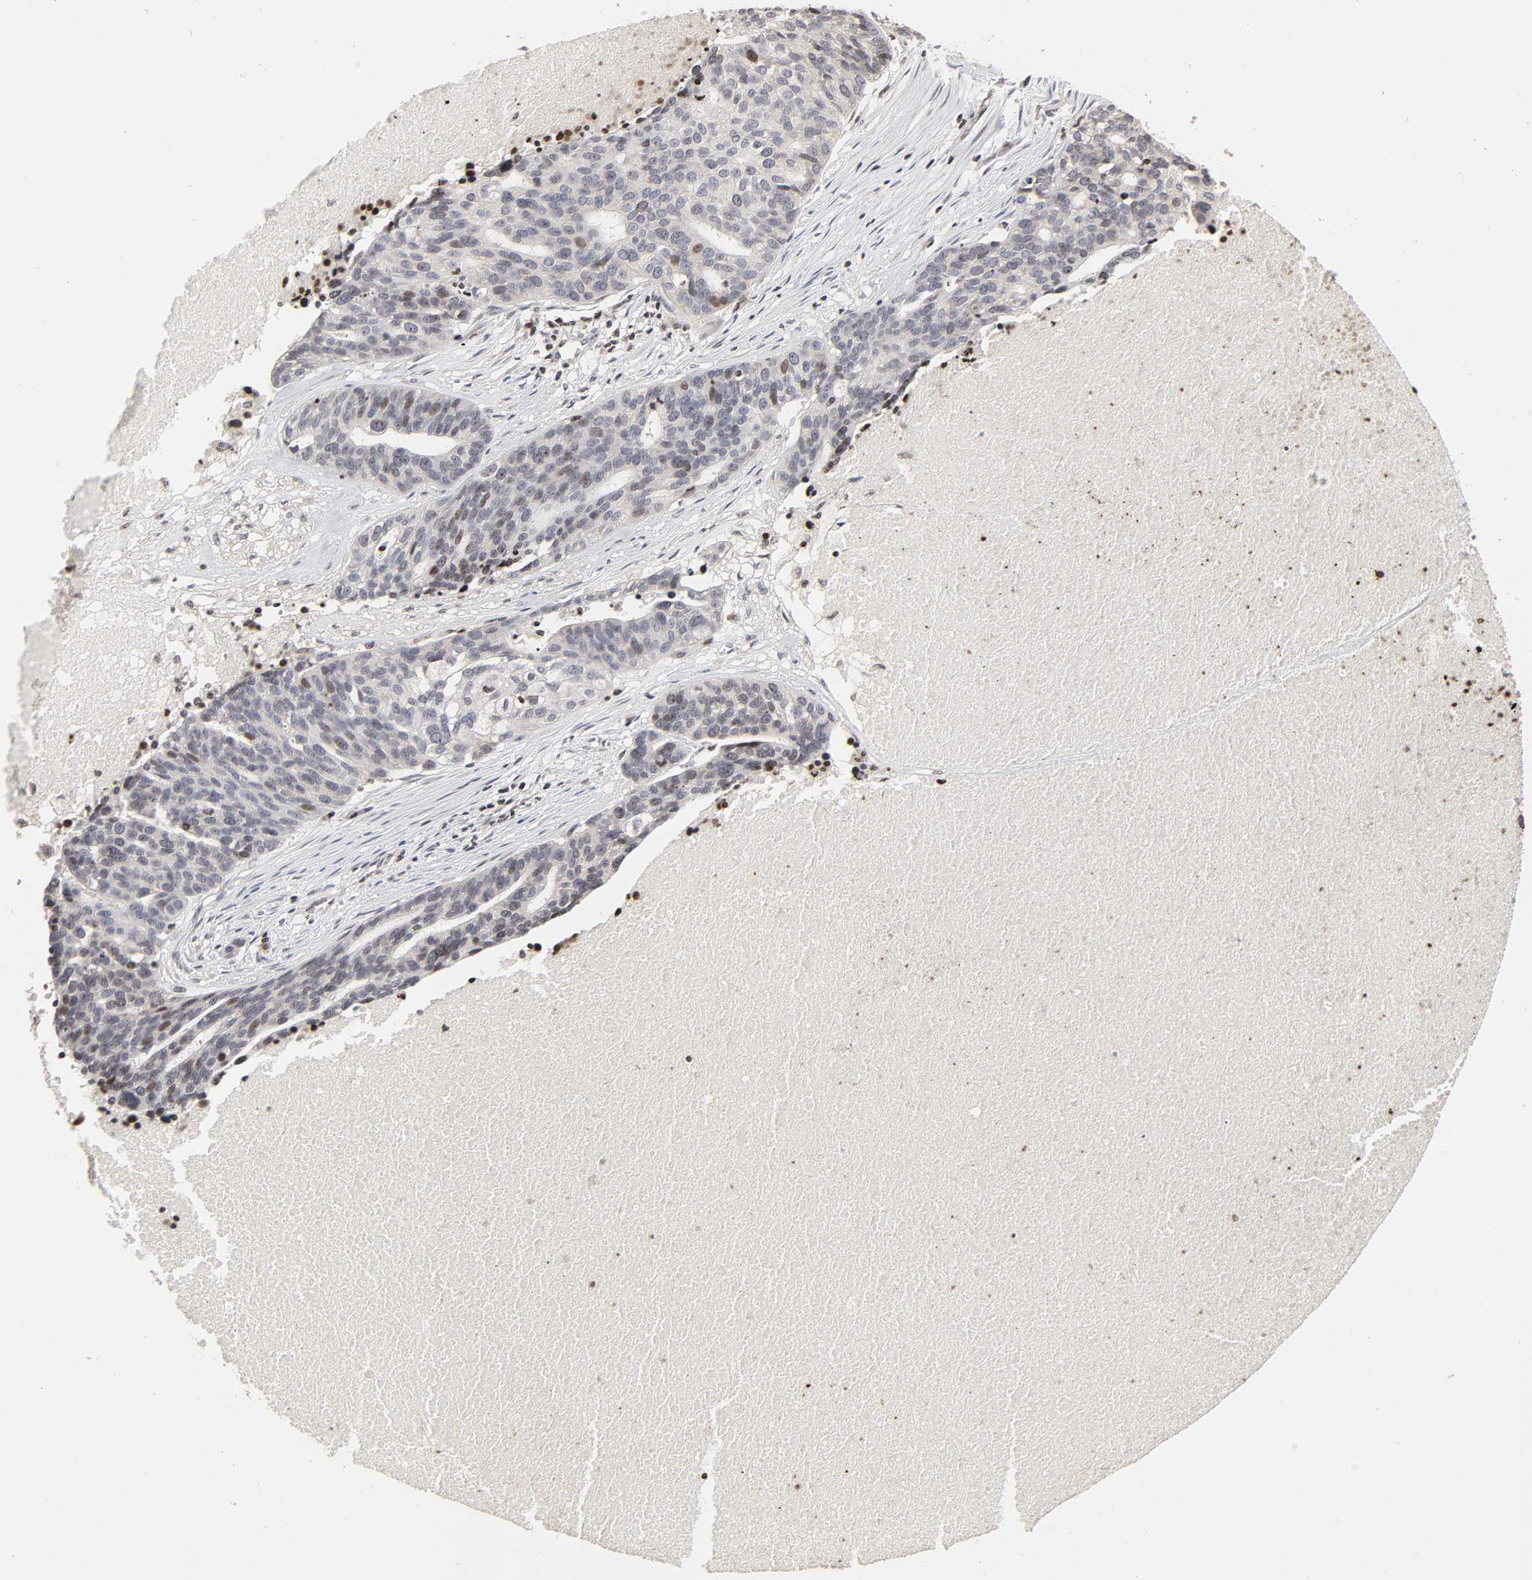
{"staining": {"intensity": "weak", "quantity": "<25%", "location": "nuclear"}, "tissue": "ovarian cancer", "cell_type": "Tumor cells", "image_type": "cancer", "snomed": [{"axis": "morphology", "description": "Cystadenocarcinoma, serous, NOS"}, {"axis": "topography", "description": "Ovary"}], "caption": "The micrograph reveals no significant expression in tumor cells of ovarian cancer (serous cystadenocarcinoma).", "gene": "ZNF473", "patient": {"sex": "female", "age": 59}}